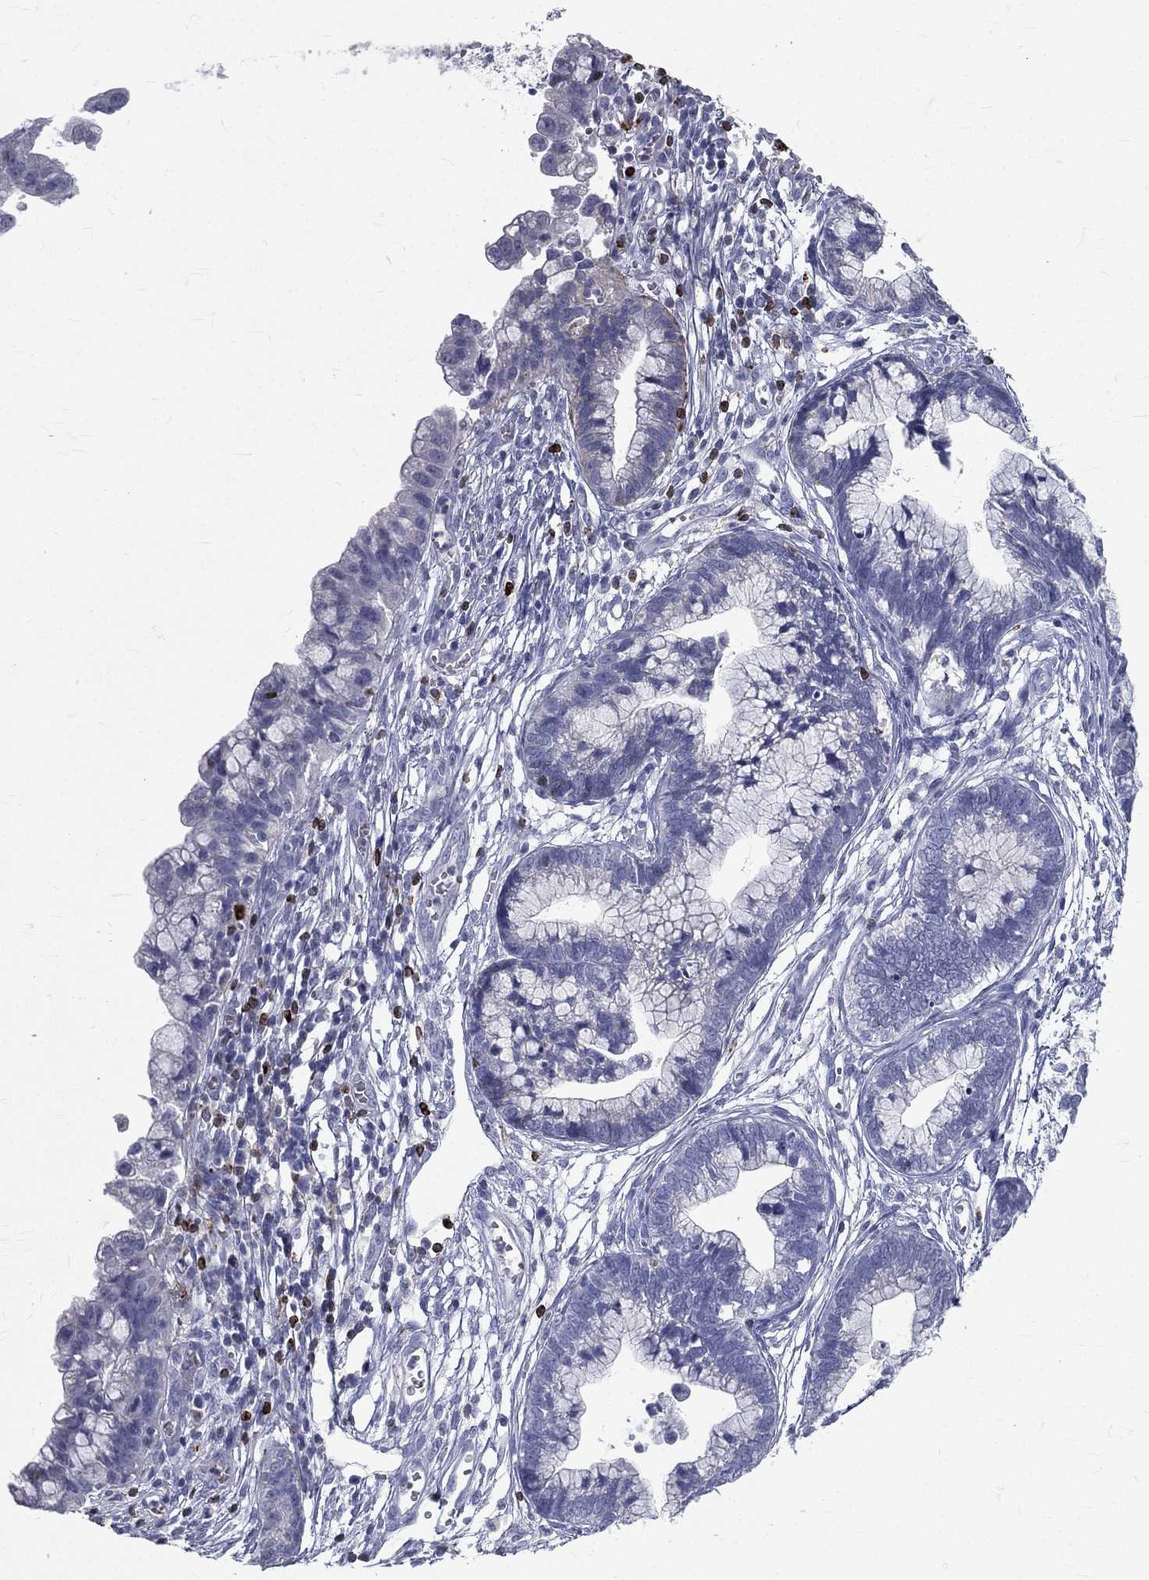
{"staining": {"intensity": "negative", "quantity": "none", "location": "none"}, "tissue": "cervical cancer", "cell_type": "Tumor cells", "image_type": "cancer", "snomed": [{"axis": "morphology", "description": "Adenocarcinoma, NOS"}, {"axis": "topography", "description": "Cervix"}], "caption": "IHC of human cervical cancer shows no expression in tumor cells. The staining is performed using DAB (3,3'-diaminobenzidine) brown chromogen with nuclei counter-stained in using hematoxylin.", "gene": "CTSW", "patient": {"sex": "female", "age": 44}}